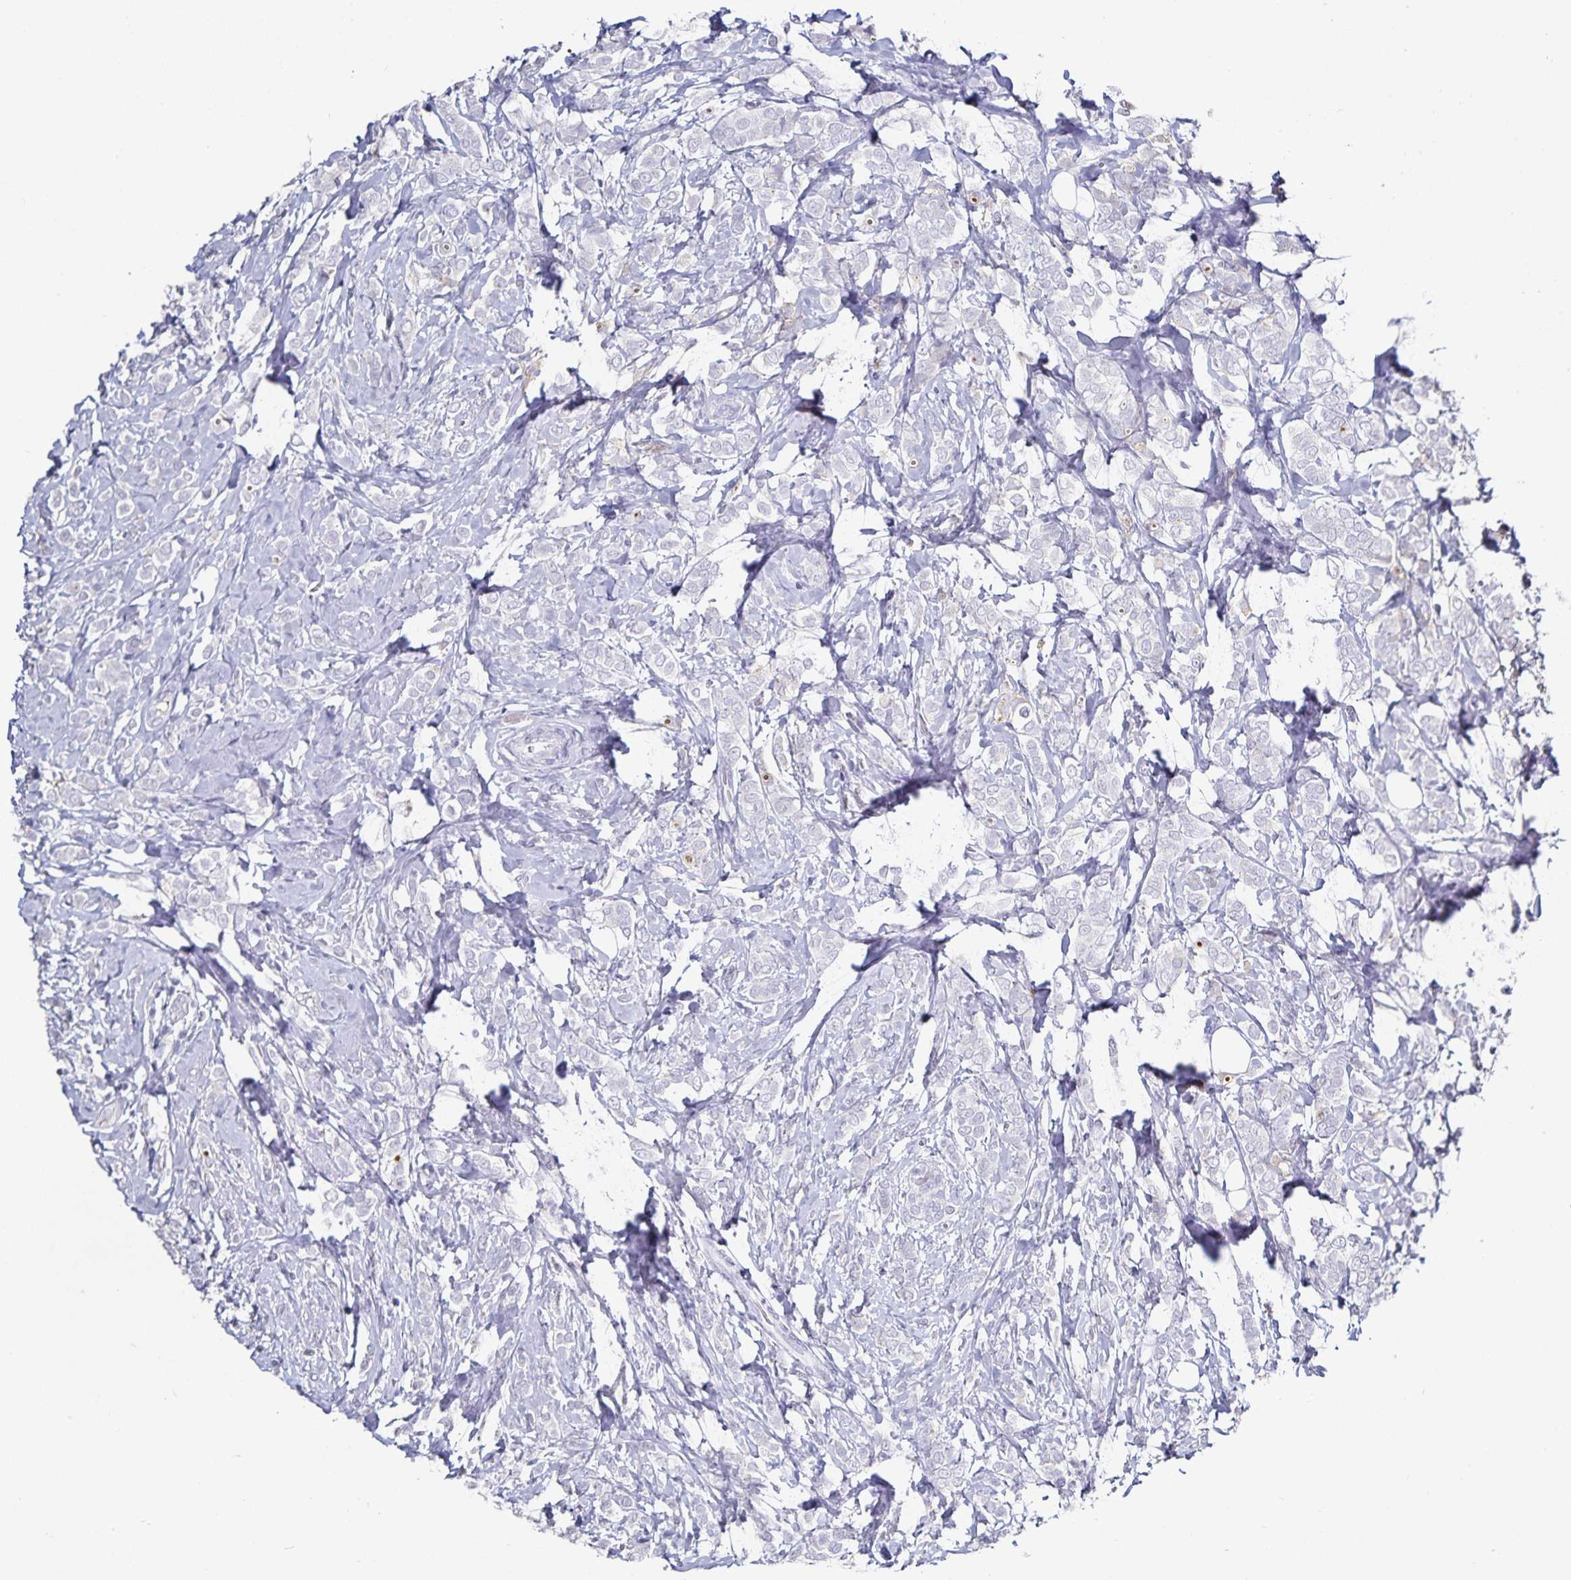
{"staining": {"intensity": "negative", "quantity": "none", "location": "none"}, "tissue": "breast cancer", "cell_type": "Tumor cells", "image_type": "cancer", "snomed": [{"axis": "morphology", "description": "Lobular carcinoma"}, {"axis": "topography", "description": "Breast"}], "caption": "IHC micrograph of human breast lobular carcinoma stained for a protein (brown), which reveals no staining in tumor cells.", "gene": "TTR", "patient": {"sex": "female", "age": 49}}